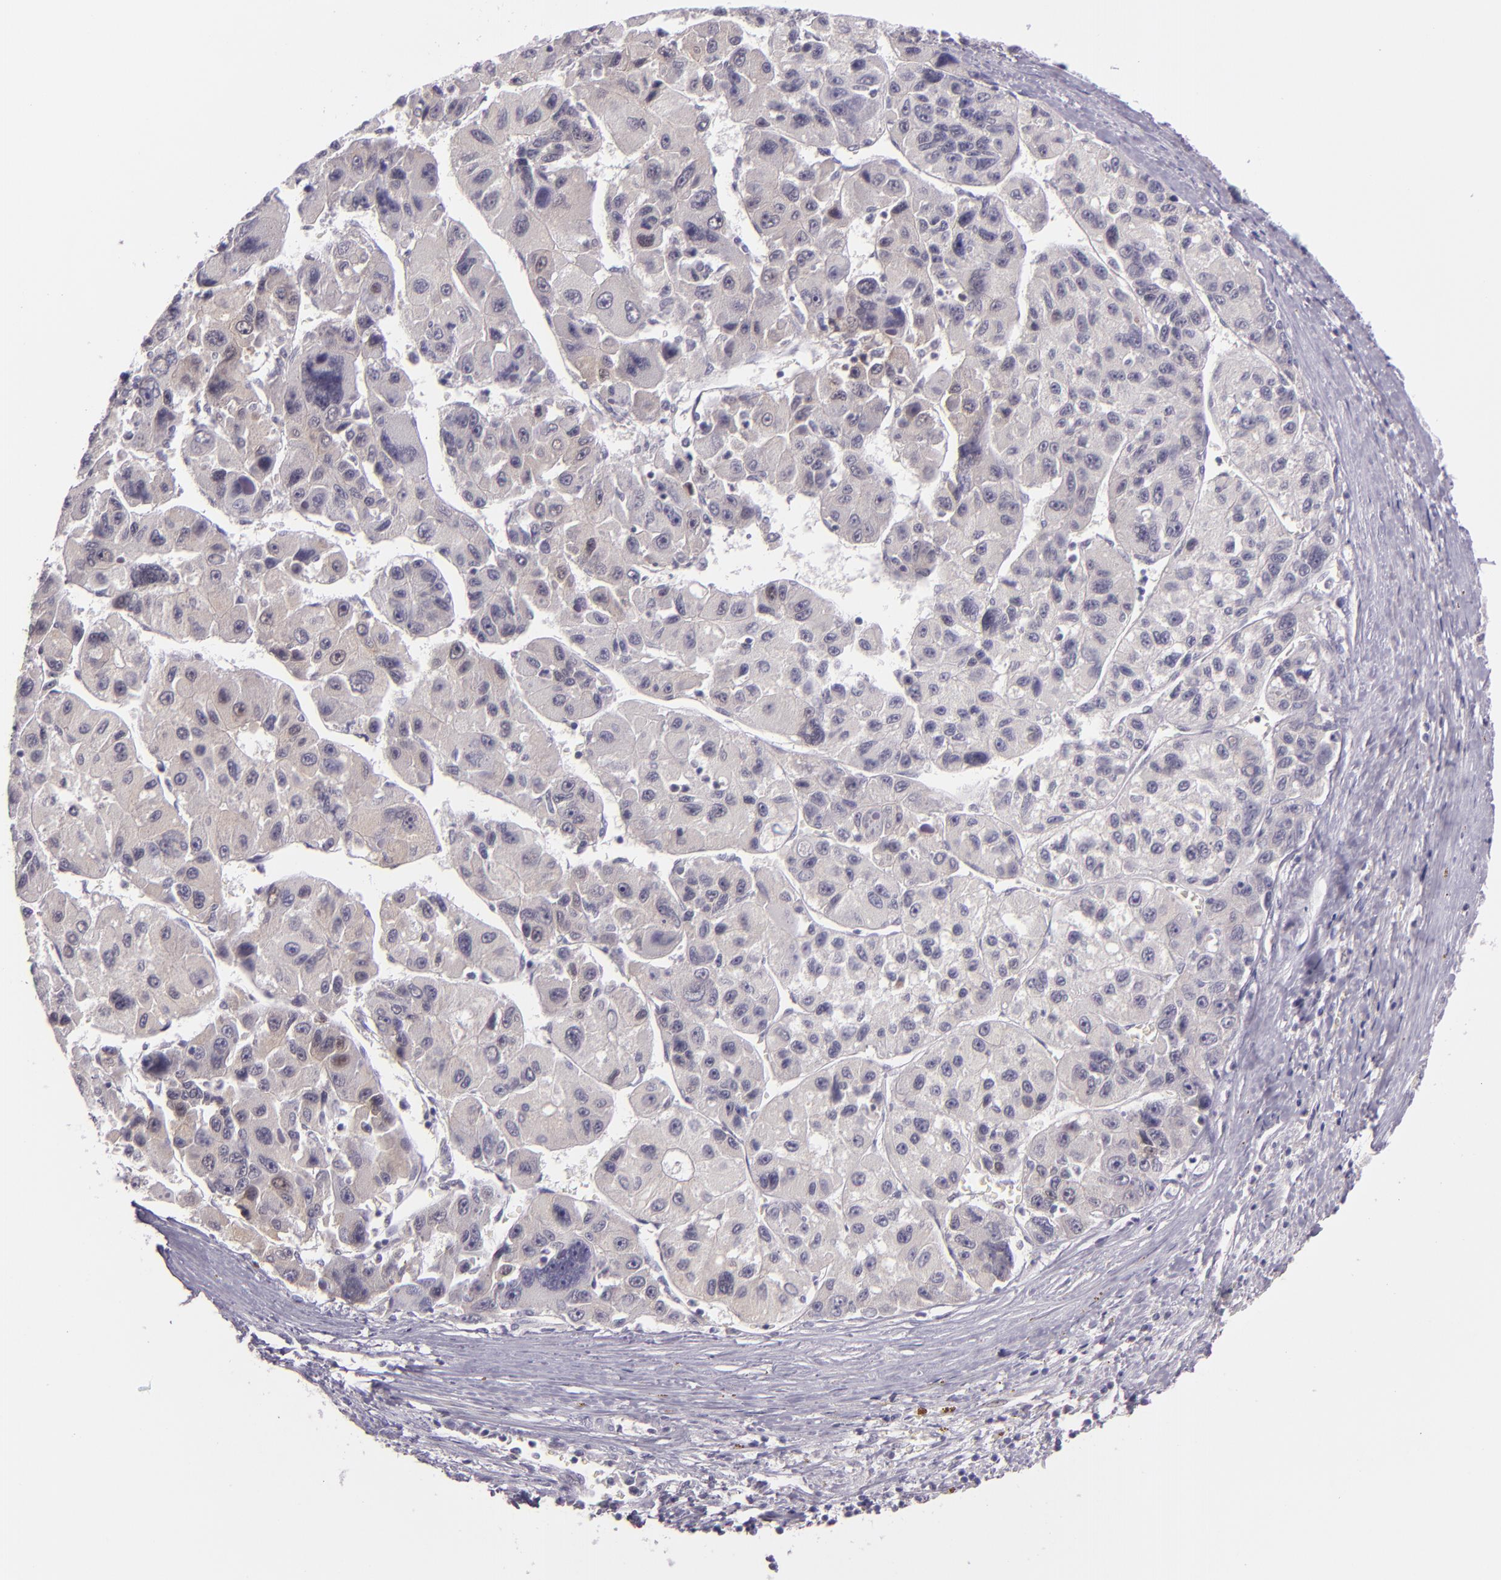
{"staining": {"intensity": "negative", "quantity": "none", "location": "none"}, "tissue": "liver cancer", "cell_type": "Tumor cells", "image_type": "cancer", "snomed": [{"axis": "morphology", "description": "Carcinoma, Hepatocellular, NOS"}, {"axis": "topography", "description": "Liver"}], "caption": "An image of liver cancer (hepatocellular carcinoma) stained for a protein shows no brown staining in tumor cells.", "gene": "CSE1L", "patient": {"sex": "male", "age": 64}}